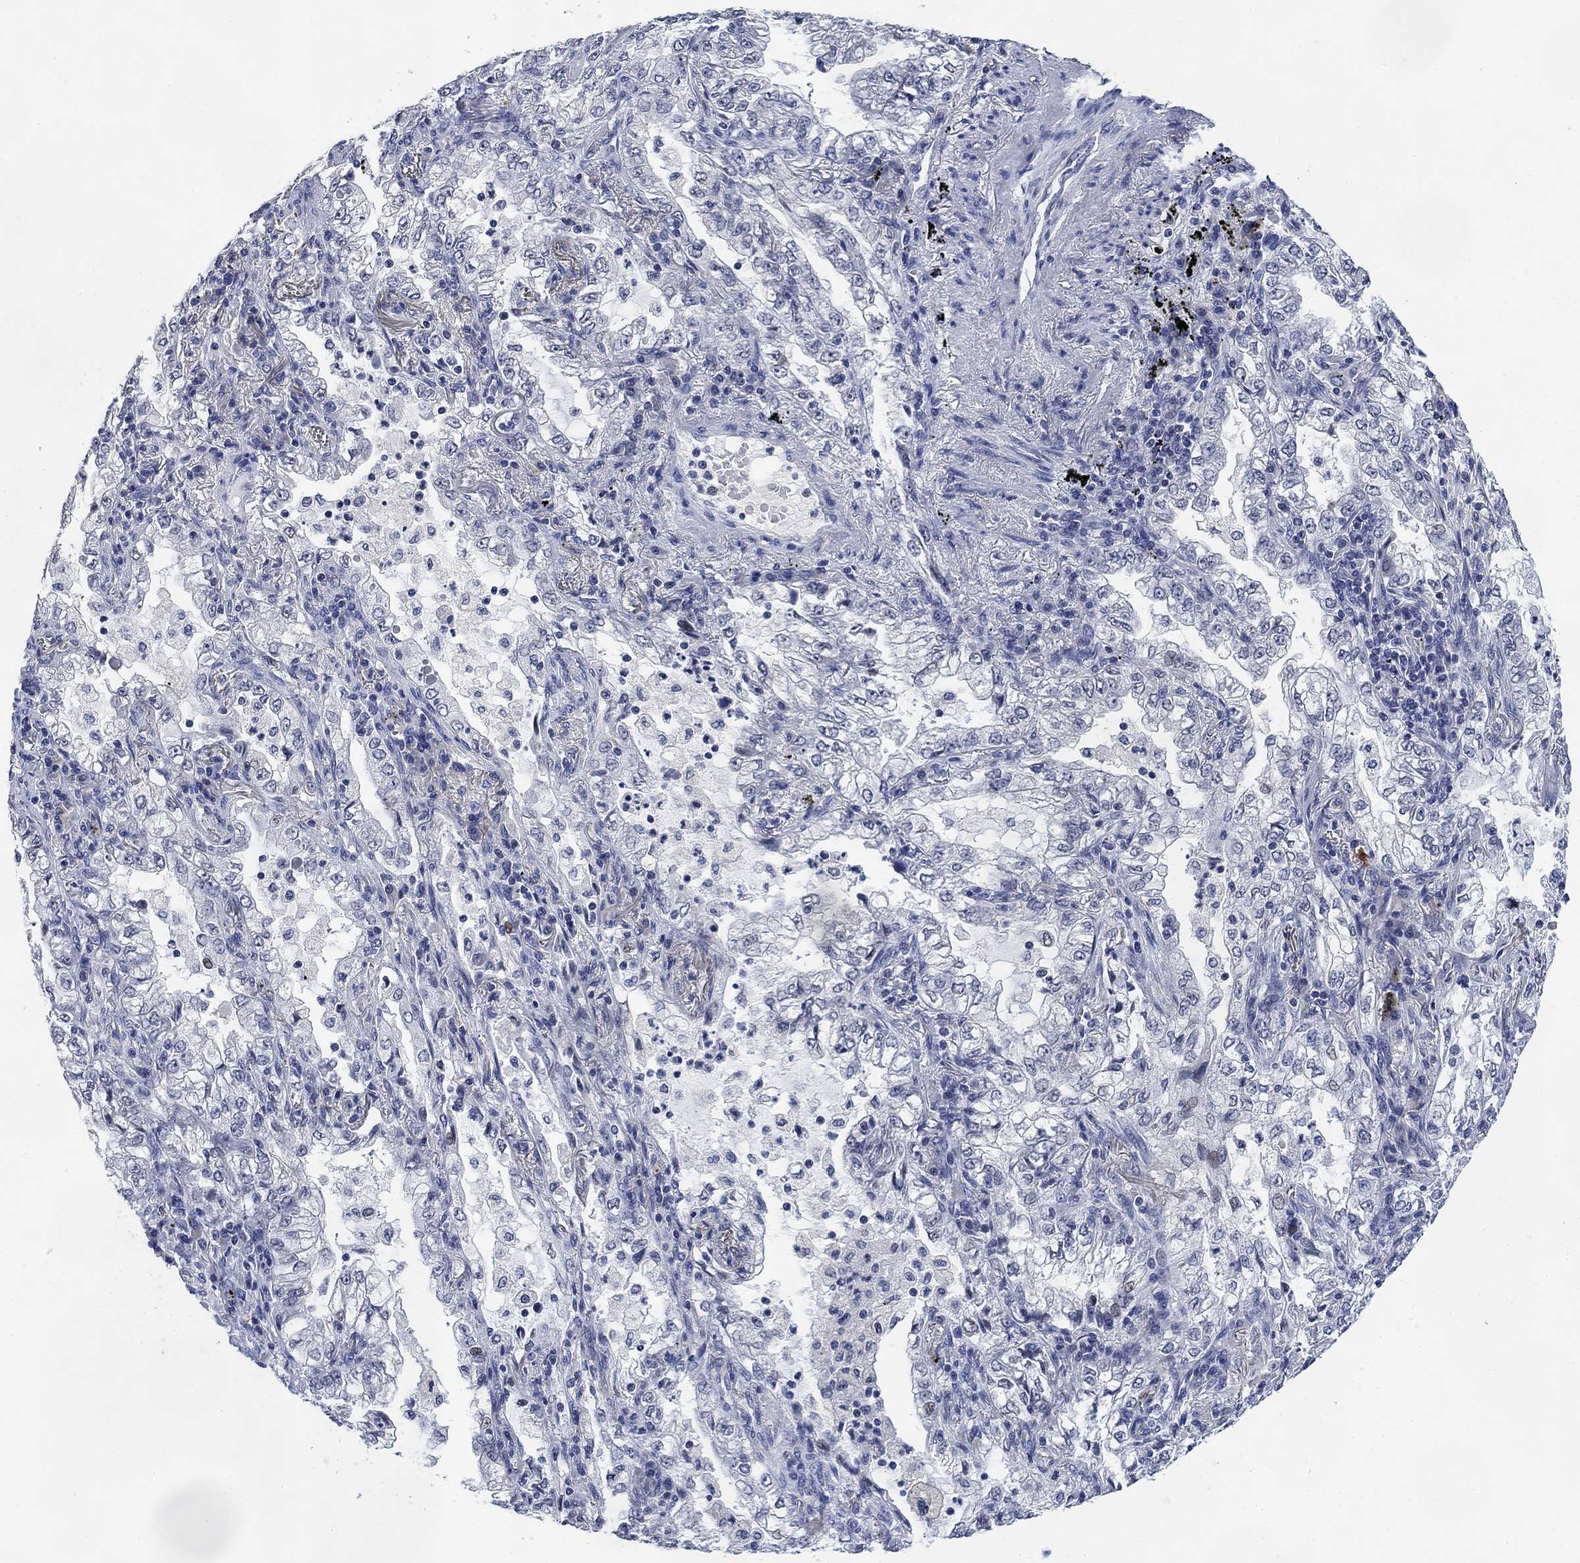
{"staining": {"intensity": "negative", "quantity": "none", "location": "none"}, "tissue": "lung cancer", "cell_type": "Tumor cells", "image_type": "cancer", "snomed": [{"axis": "morphology", "description": "Adenocarcinoma, NOS"}, {"axis": "topography", "description": "Lung"}], "caption": "Immunohistochemistry histopathology image of neoplastic tissue: lung cancer (adenocarcinoma) stained with DAB demonstrates no significant protein positivity in tumor cells.", "gene": "DAZL", "patient": {"sex": "female", "age": 73}}